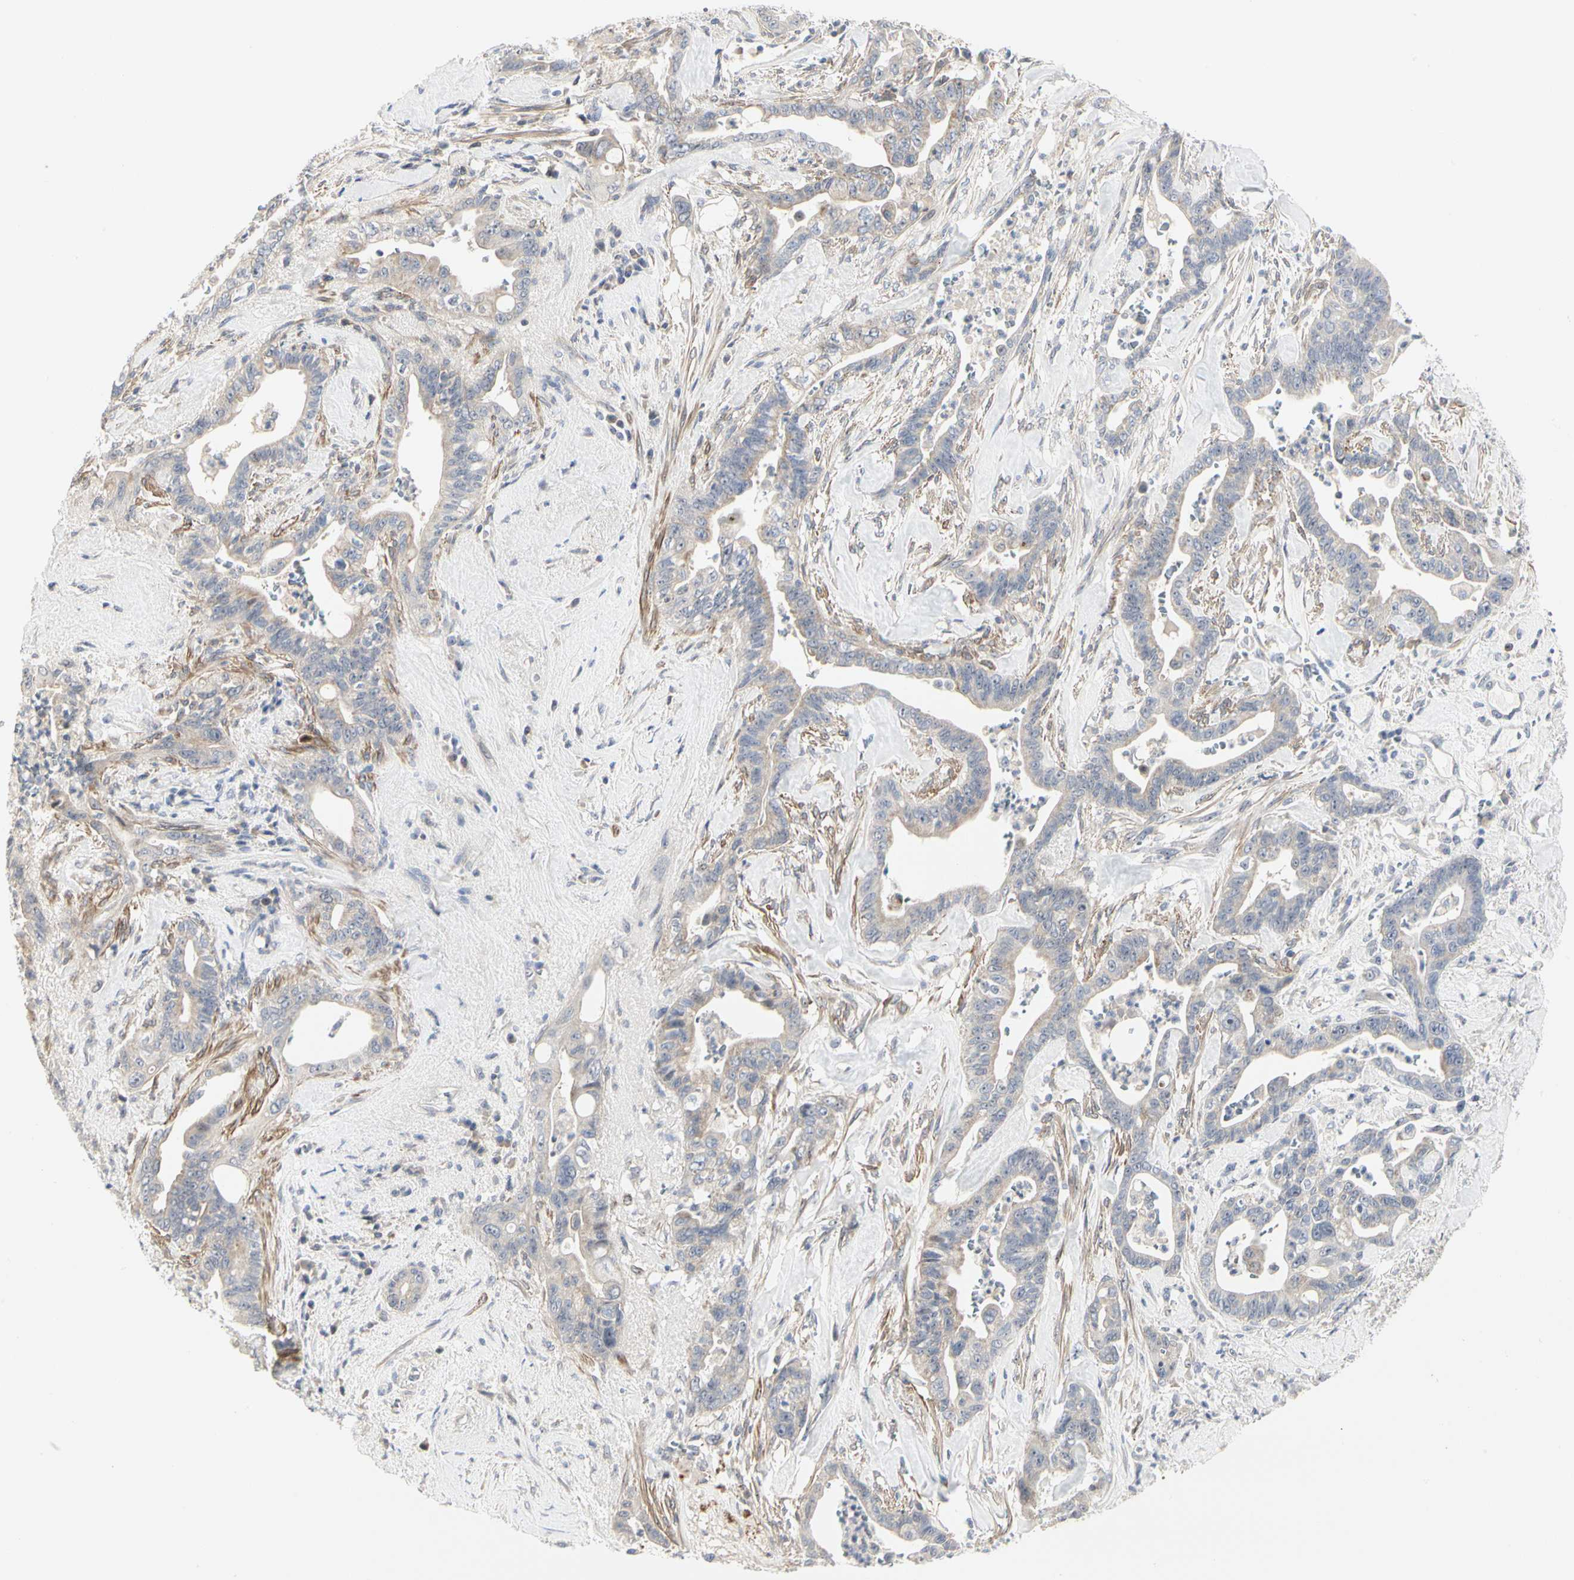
{"staining": {"intensity": "weak", "quantity": "25%-75%", "location": "cytoplasmic/membranous"}, "tissue": "pancreatic cancer", "cell_type": "Tumor cells", "image_type": "cancer", "snomed": [{"axis": "morphology", "description": "Adenocarcinoma, NOS"}, {"axis": "topography", "description": "Pancreas"}], "caption": "Human pancreatic cancer stained with a protein marker demonstrates weak staining in tumor cells.", "gene": "SHANK2", "patient": {"sex": "male", "age": 70}}